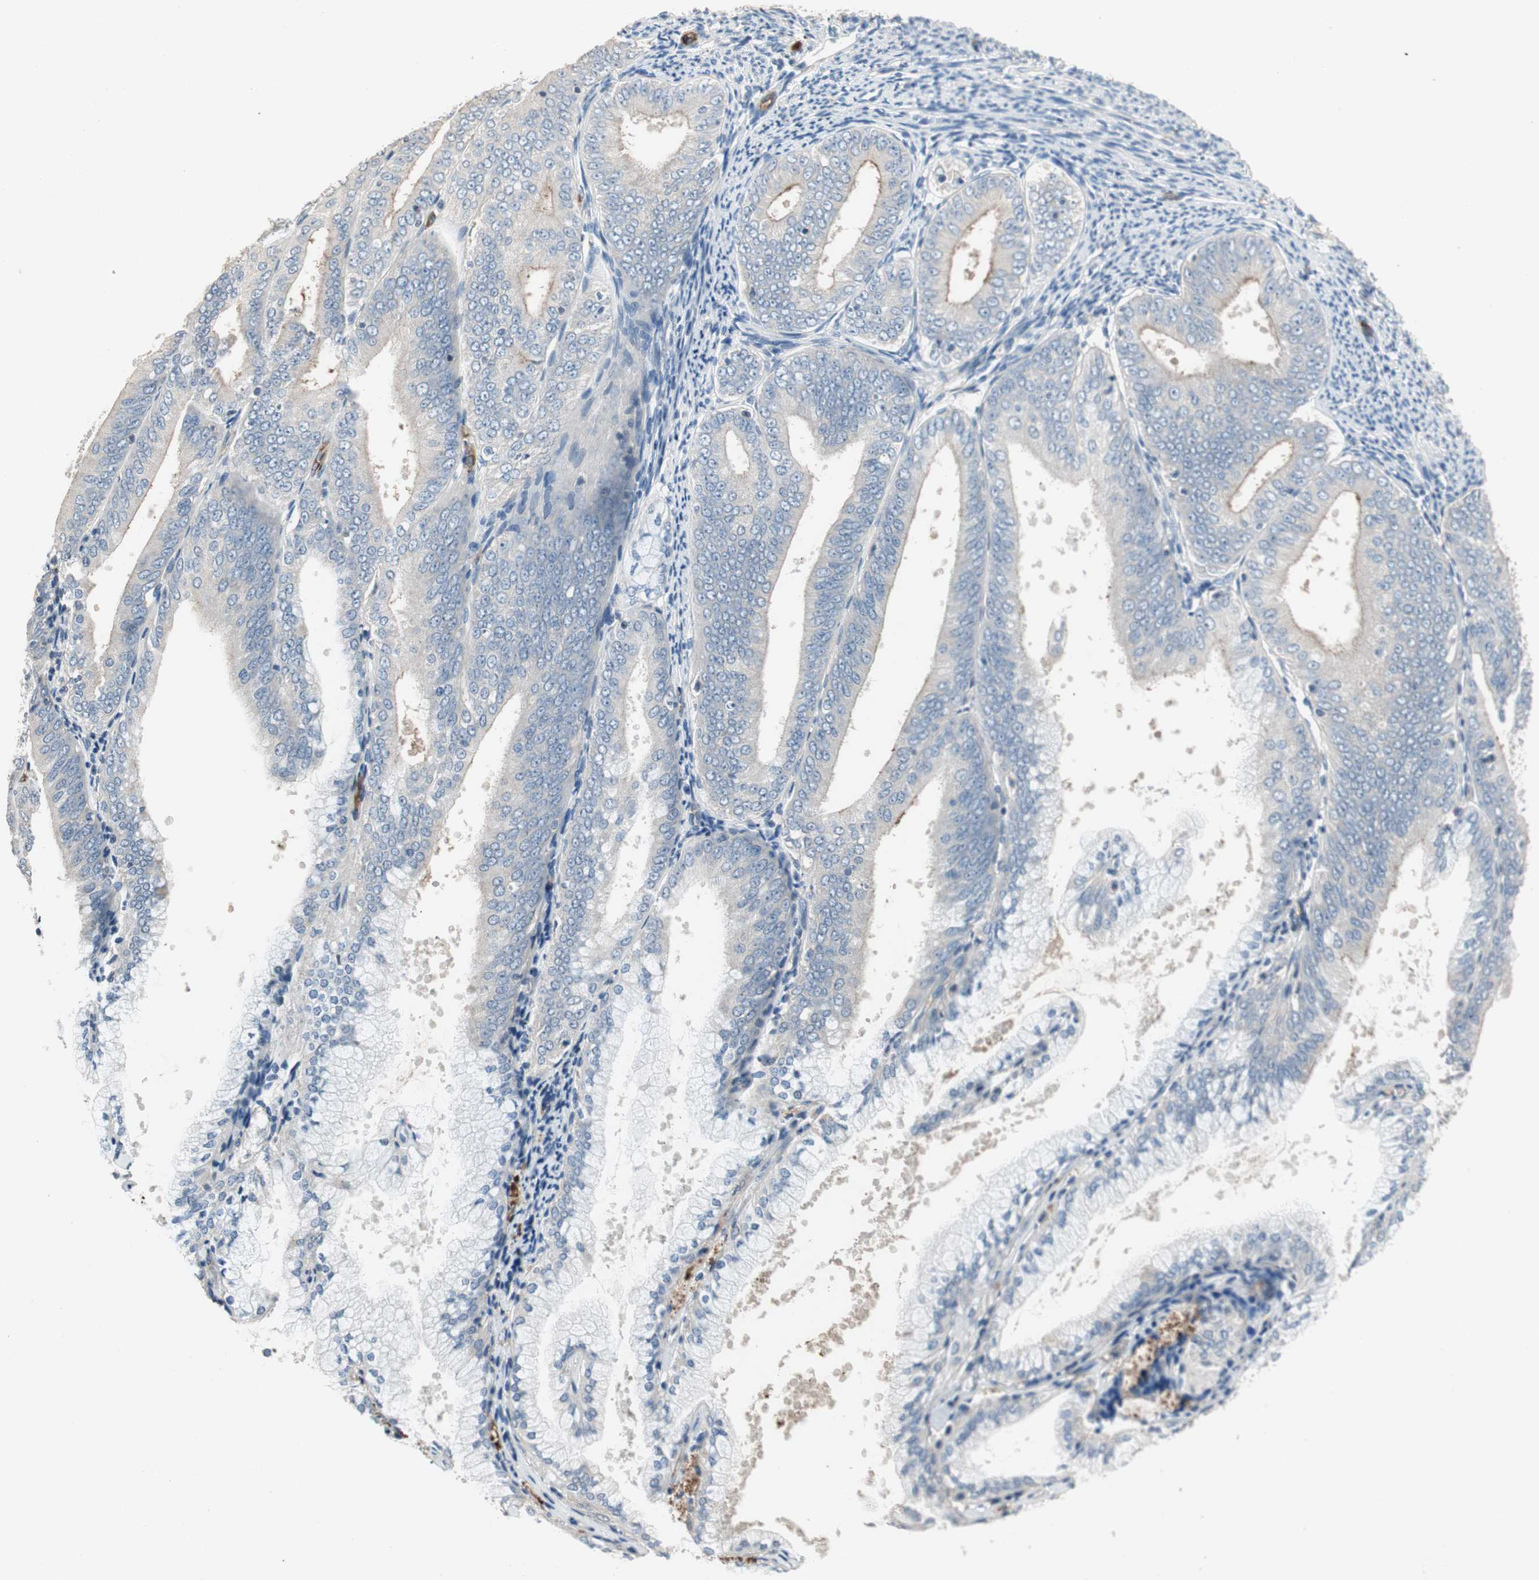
{"staining": {"intensity": "negative", "quantity": "none", "location": "none"}, "tissue": "endometrial cancer", "cell_type": "Tumor cells", "image_type": "cancer", "snomed": [{"axis": "morphology", "description": "Adenocarcinoma, NOS"}, {"axis": "topography", "description": "Endometrium"}], "caption": "This is an IHC micrograph of endometrial cancer. There is no staining in tumor cells.", "gene": "ALPL", "patient": {"sex": "female", "age": 63}}